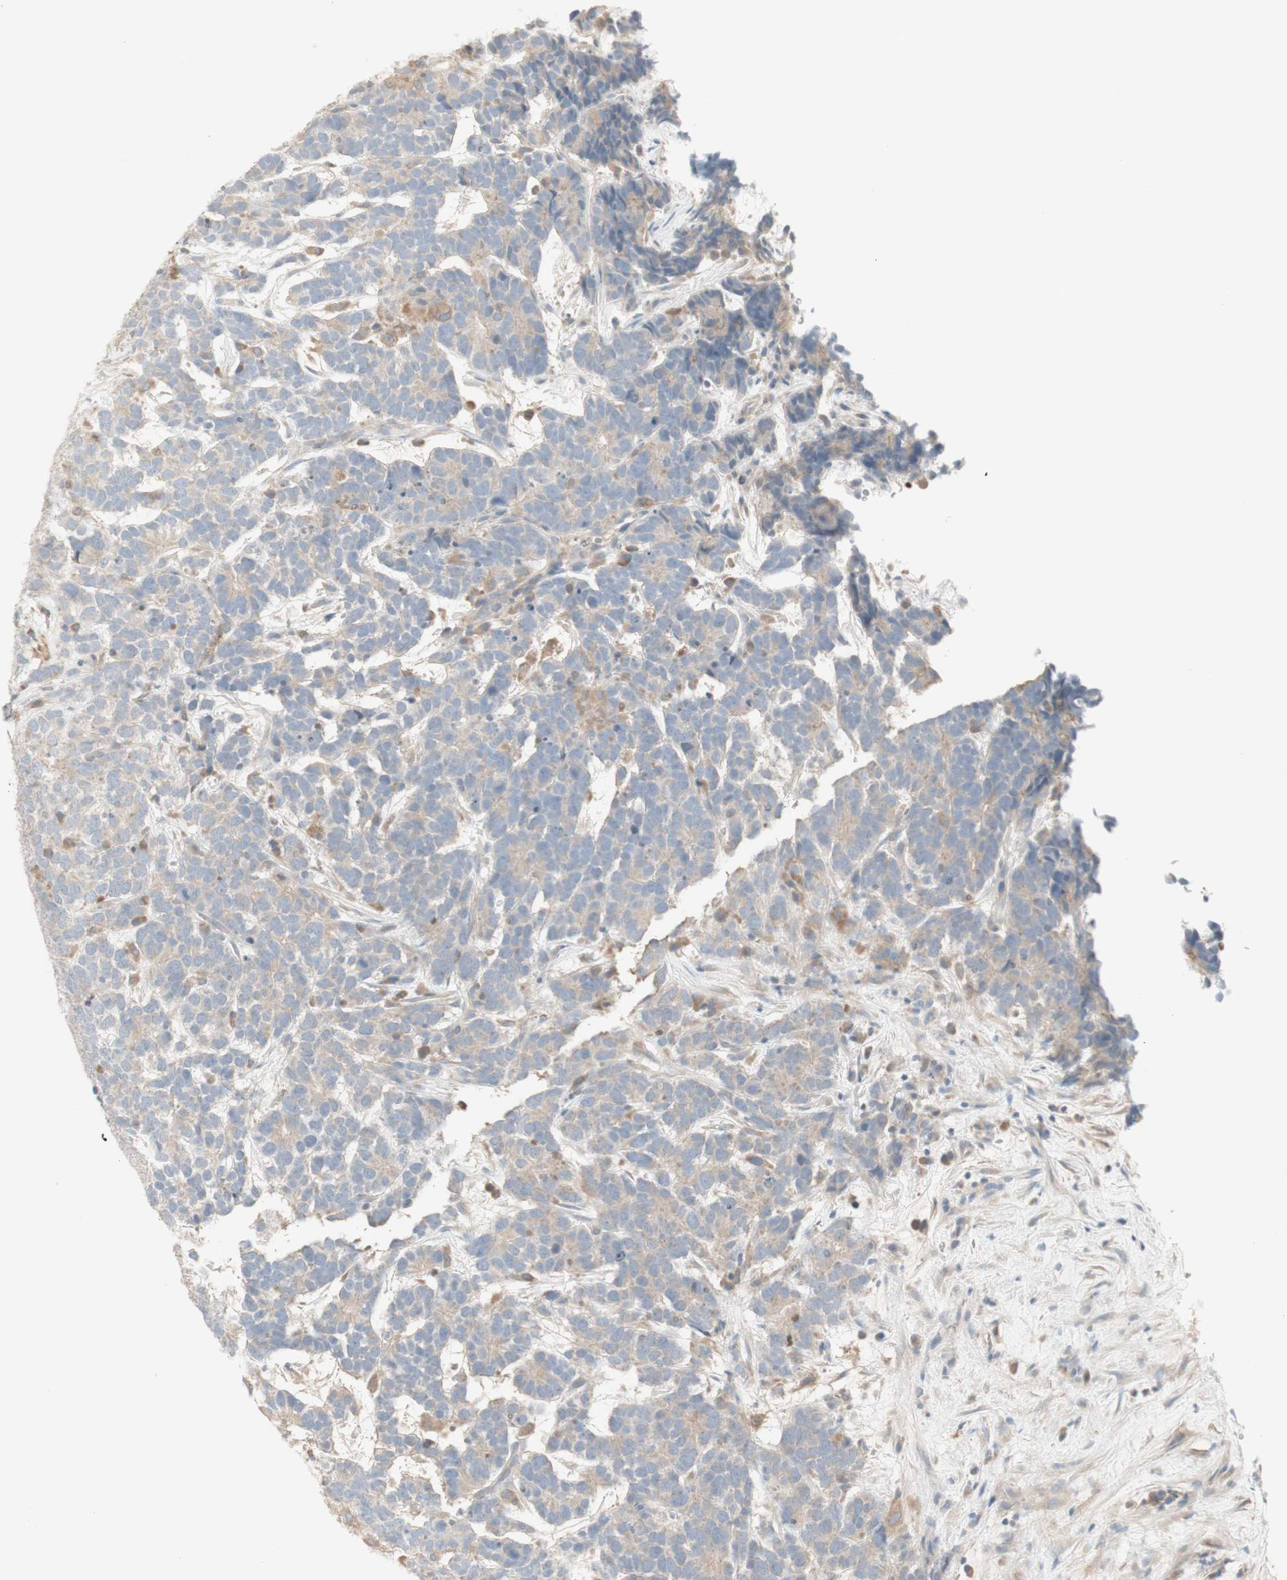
{"staining": {"intensity": "weak", "quantity": "25%-75%", "location": "cytoplasmic/membranous"}, "tissue": "testis cancer", "cell_type": "Tumor cells", "image_type": "cancer", "snomed": [{"axis": "morphology", "description": "Carcinoma, Embryonal, NOS"}, {"axis": "topography", "description": "Testis"}], "caption": "This is a micrograph of immunohistochemistry (IHC) staining of testis cancer (embryonal carcinoma), which shows weak staining in the cytoplasmic/membranous of tumor cells.", "gene": "PTGER4", "patient": {"sex": "male", "age": 26}}